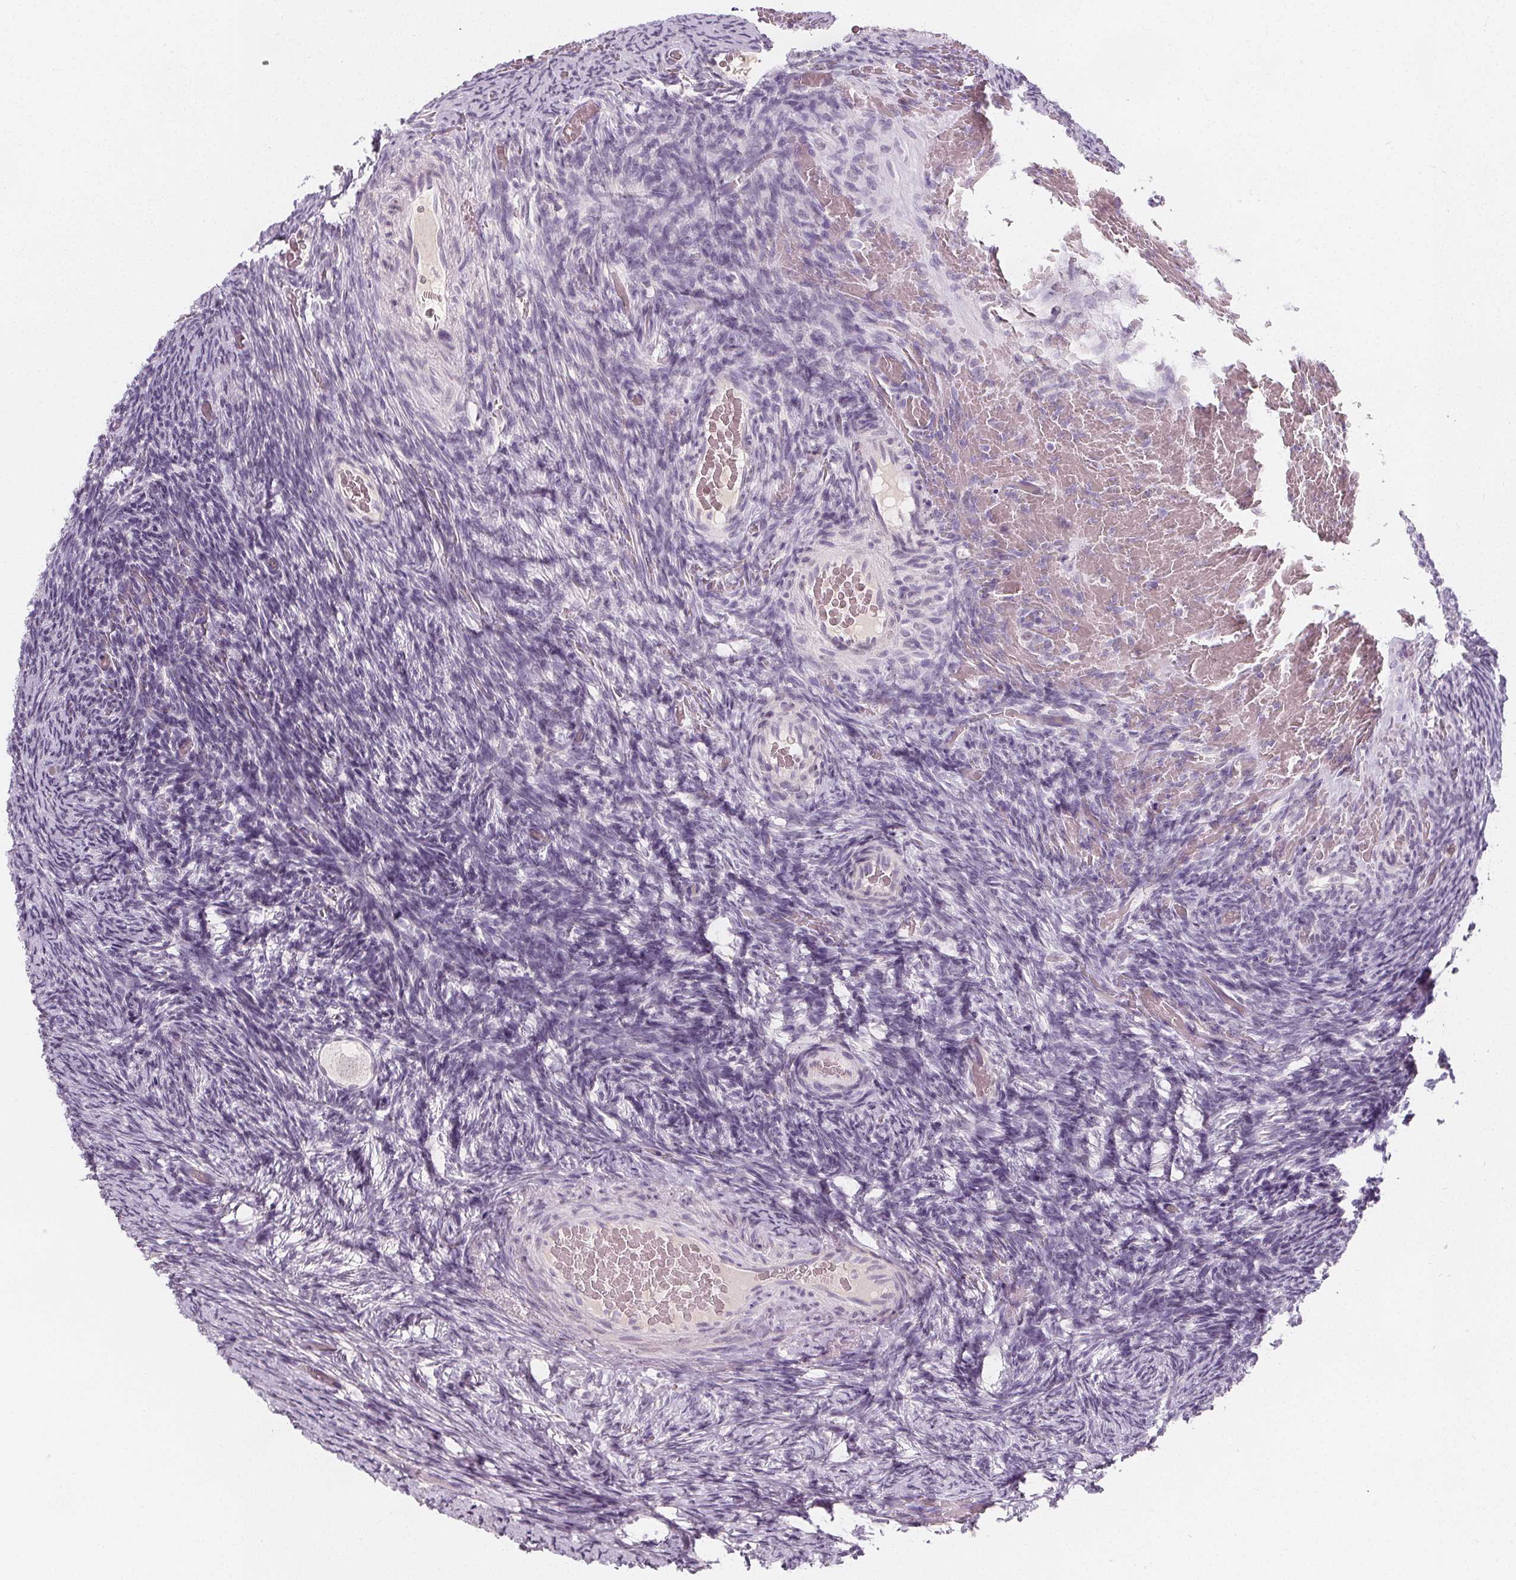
{"staining": {"intensity": "negative", "quantity": "none", "location": "none"}, "tissue": "ovary", "cell_type": "Follicle cells", "image_type": "normal", "snomed": [{"axis": "morphology", "description": "Normal tissue, NOS"}, {"axis": "topography", "description": "Ovary"}], "caption": "Immunohistochemical staining of benign human ovary shows no significant expression in follicle cells. (DAB (3,3'-diaminobenzidine) immunohistochemistry (IHC) visualized using brightfield microscopy, high magnification).", "gene": "DBX2", "patient": {"sex": "female", "age": 34}}